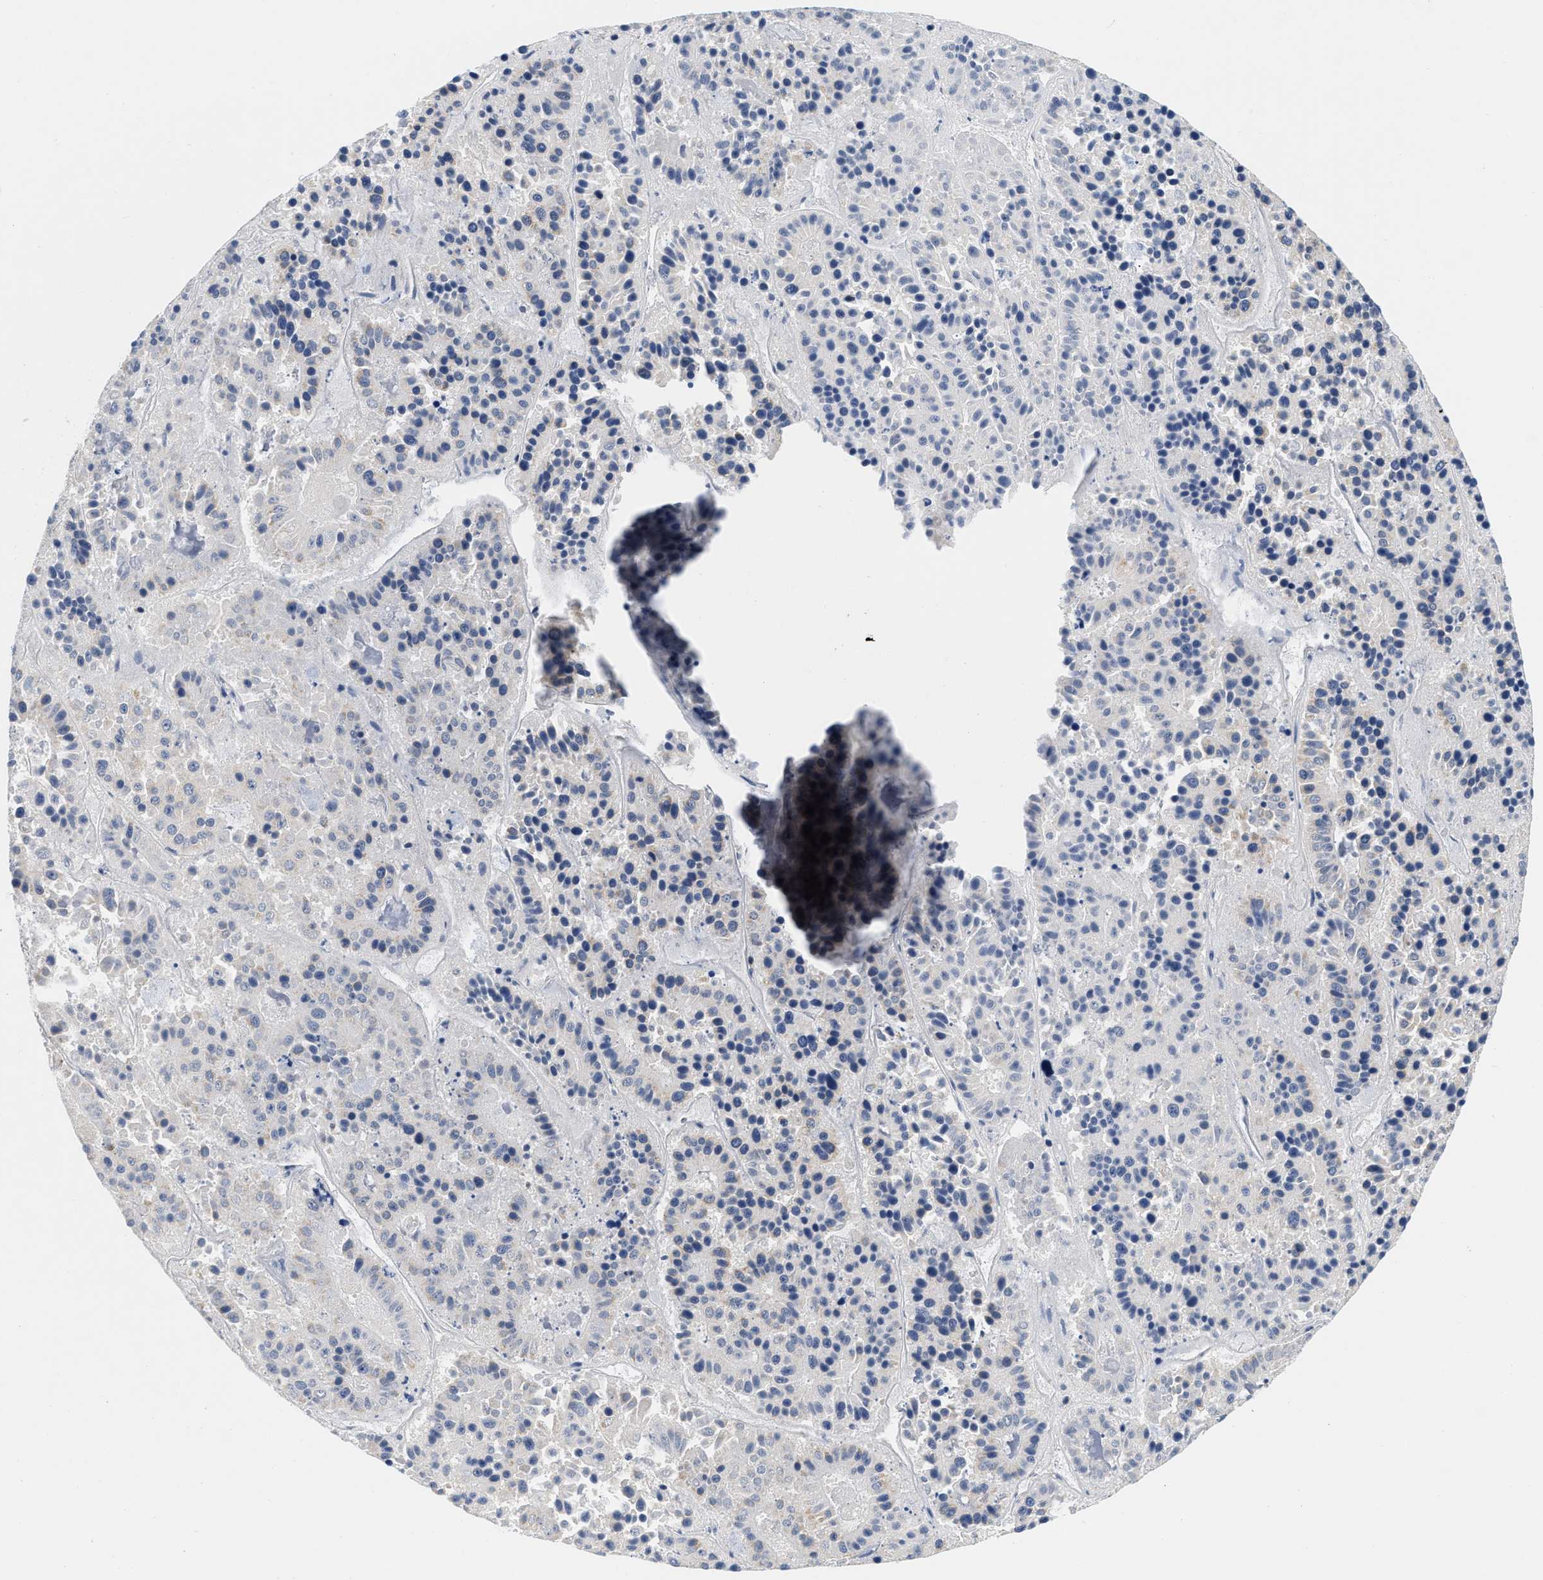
{"staining": {"intensity": "negative", "quantity": "none", "location": "none"}, "tissue": "pancreatic cancer", "cell_type": "Tumor cells", "image_type": "cancer", "snomed": [{"axis": "morphology", "description": "Adenocarcinoma, NOS"}, {"axis": "topography", "description": "Pancreas"}], "caption": "High magnification brightfield microscopy of adenocarcinoma (pancreatic) stained with DAB (3,3'-diaminobenzidine) (brown) and counterstained with hematoxylin (blue): tumor cells show no significant staining. Nuclei are stained in blue.", "gene": "PDP1", "patient": {"sex": "male", "age": 50}}